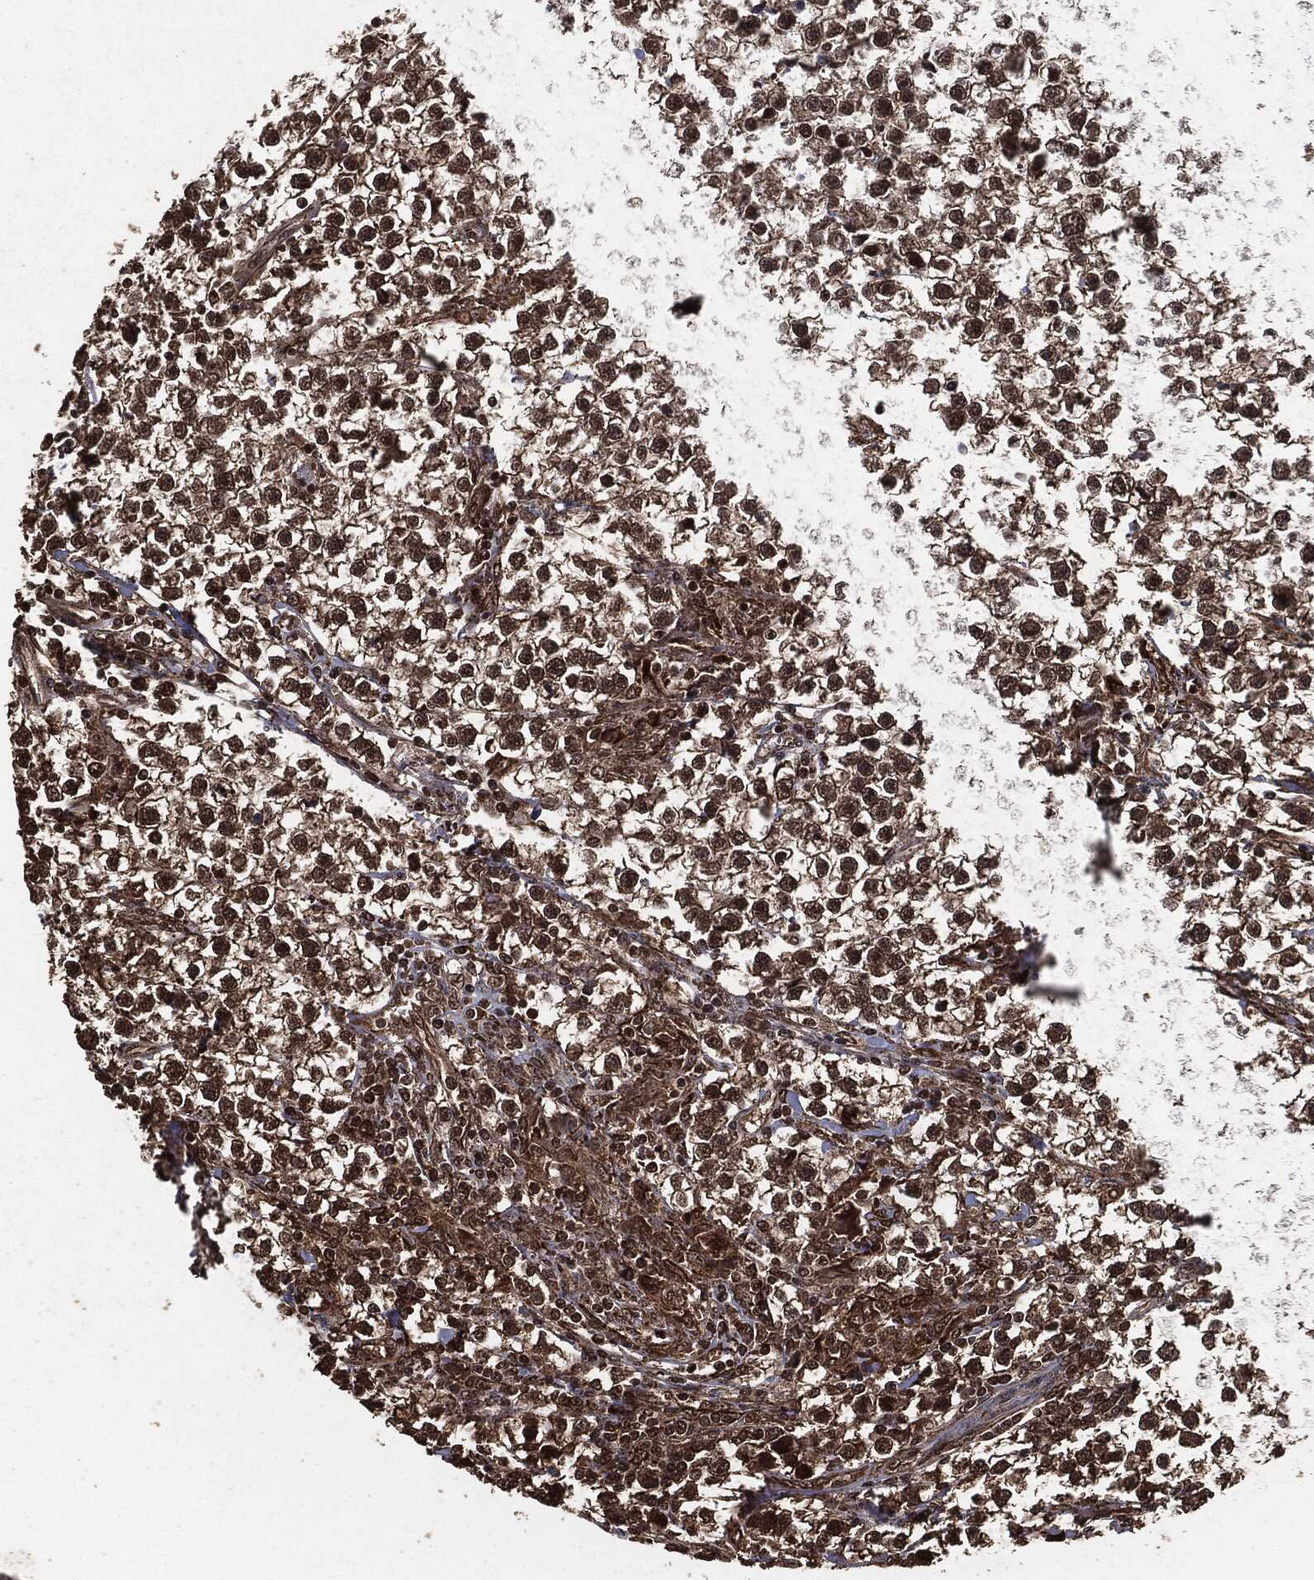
{"staining": {"intensity": "strong", "quantity": "25%-75%", "location": "cytoplasmic/membranous,nuclear"}, "tissue": "testis cancer", "cell_type": "Tumor cells", "image_type": "cancer", "snomed": [{"axis": "morphology", "description": "Seminoma, NOS"}, {"axis": "topography", "description": "Testis"}], "caption": "Strong cytoplasmic/membranous and nuclear expression for a protein is appreciated in approximately 25%-75% of tumor cells of testis seminoma using immunohistochemistry (IHC).", "gene": "EGFR", "patient": {"sex": "male", "age": 59}}